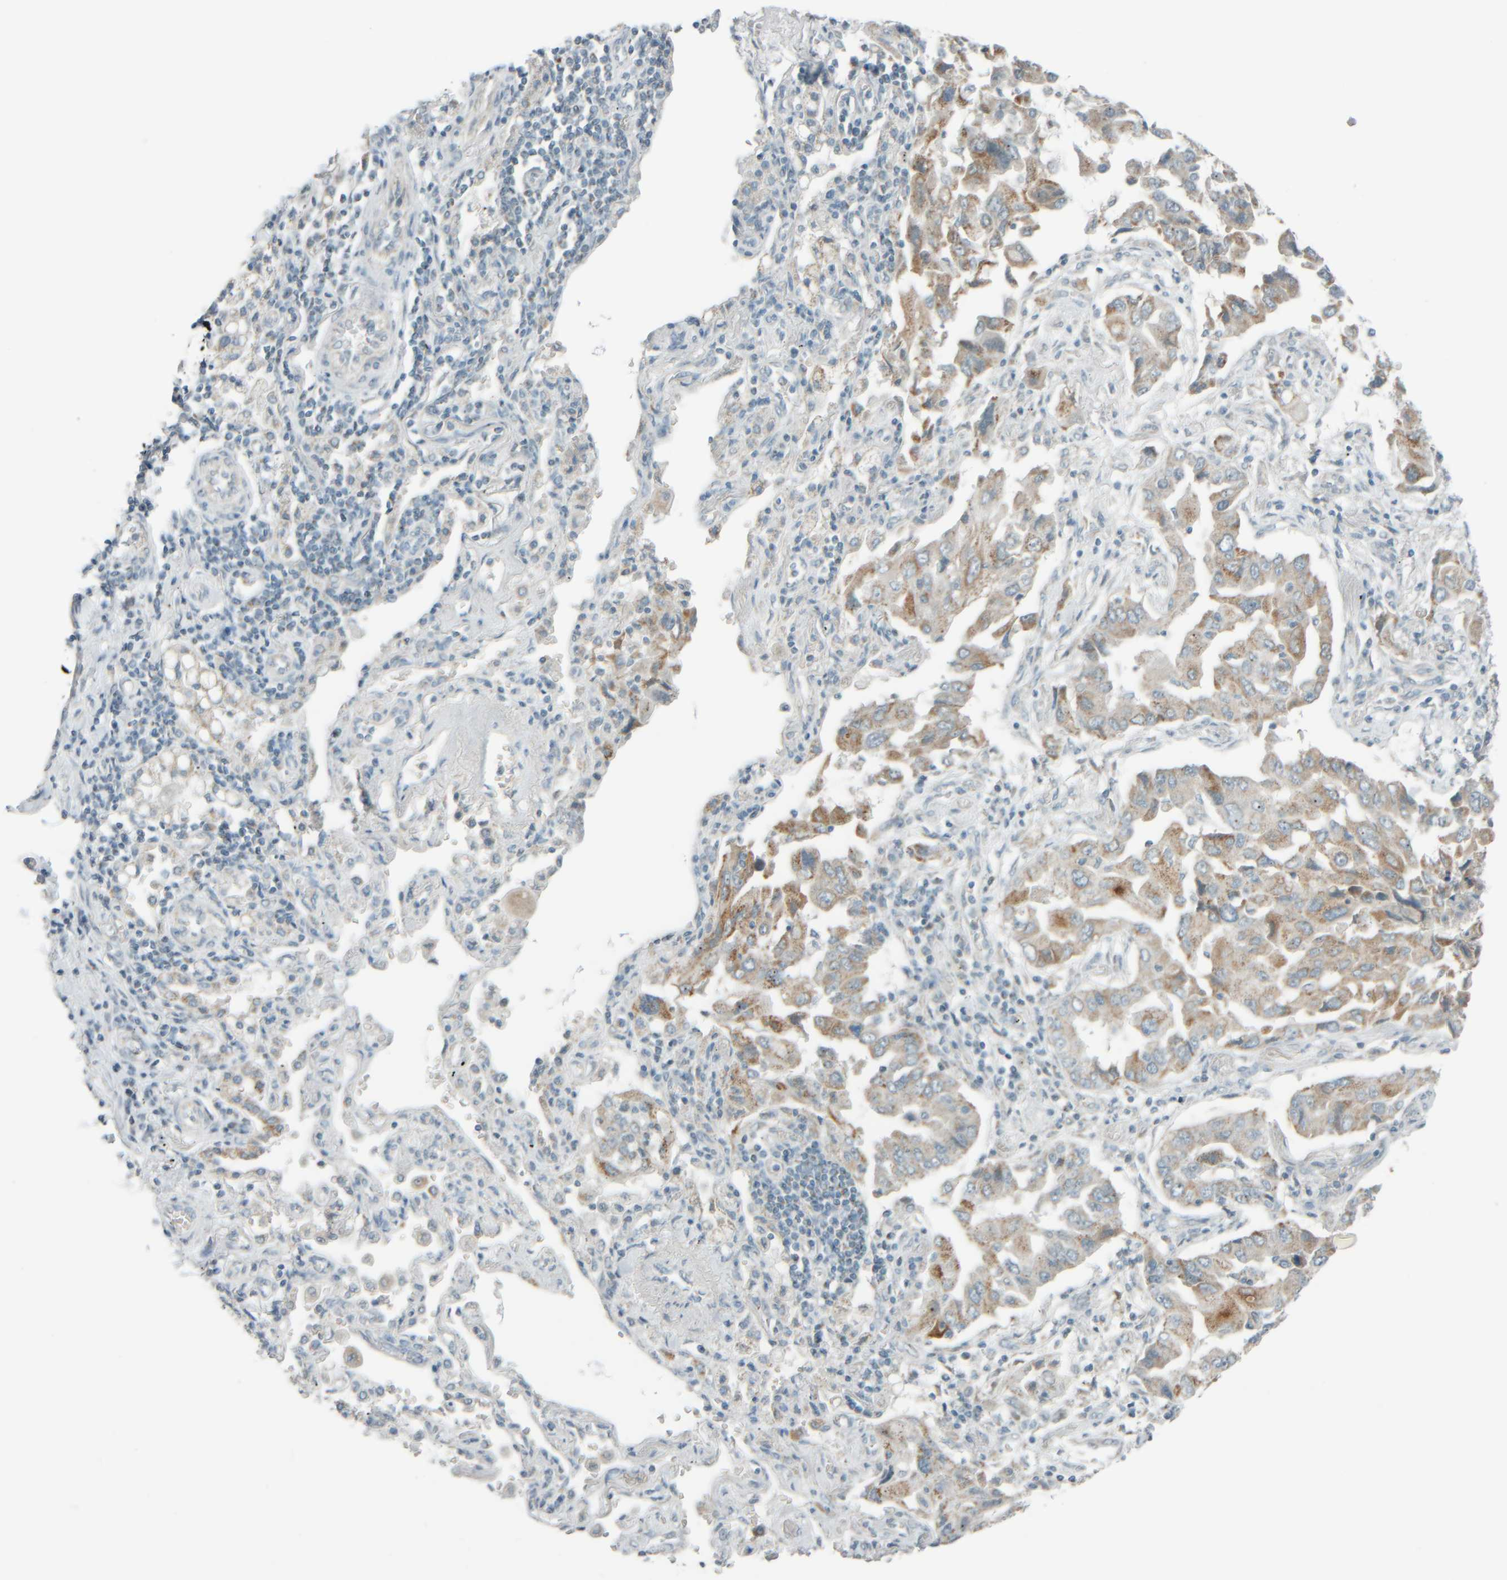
{"staining": {"intensity": "moderate", "quantity": ">75%", "location": "cytoplasmic/membranous"}, "tissue": "lung cancer", "cell_type": "Tumor cells", "image_type": "cancer", "snomed": [{"axis": "morphology", "description": "Adenocarcinoma, NOS"}, {"axis": "topography", "description": "Lung"}], "caption": "Moderate cytoplasmic/membranous positivity for a protein is identified in about >75% of tumor cells of lung cancer (adenocarcinoma) using immunohistochemistry (IHC).", "gene": "PTGES3L-AARSD1", "patient": {"sex": "female", "age": 65}}